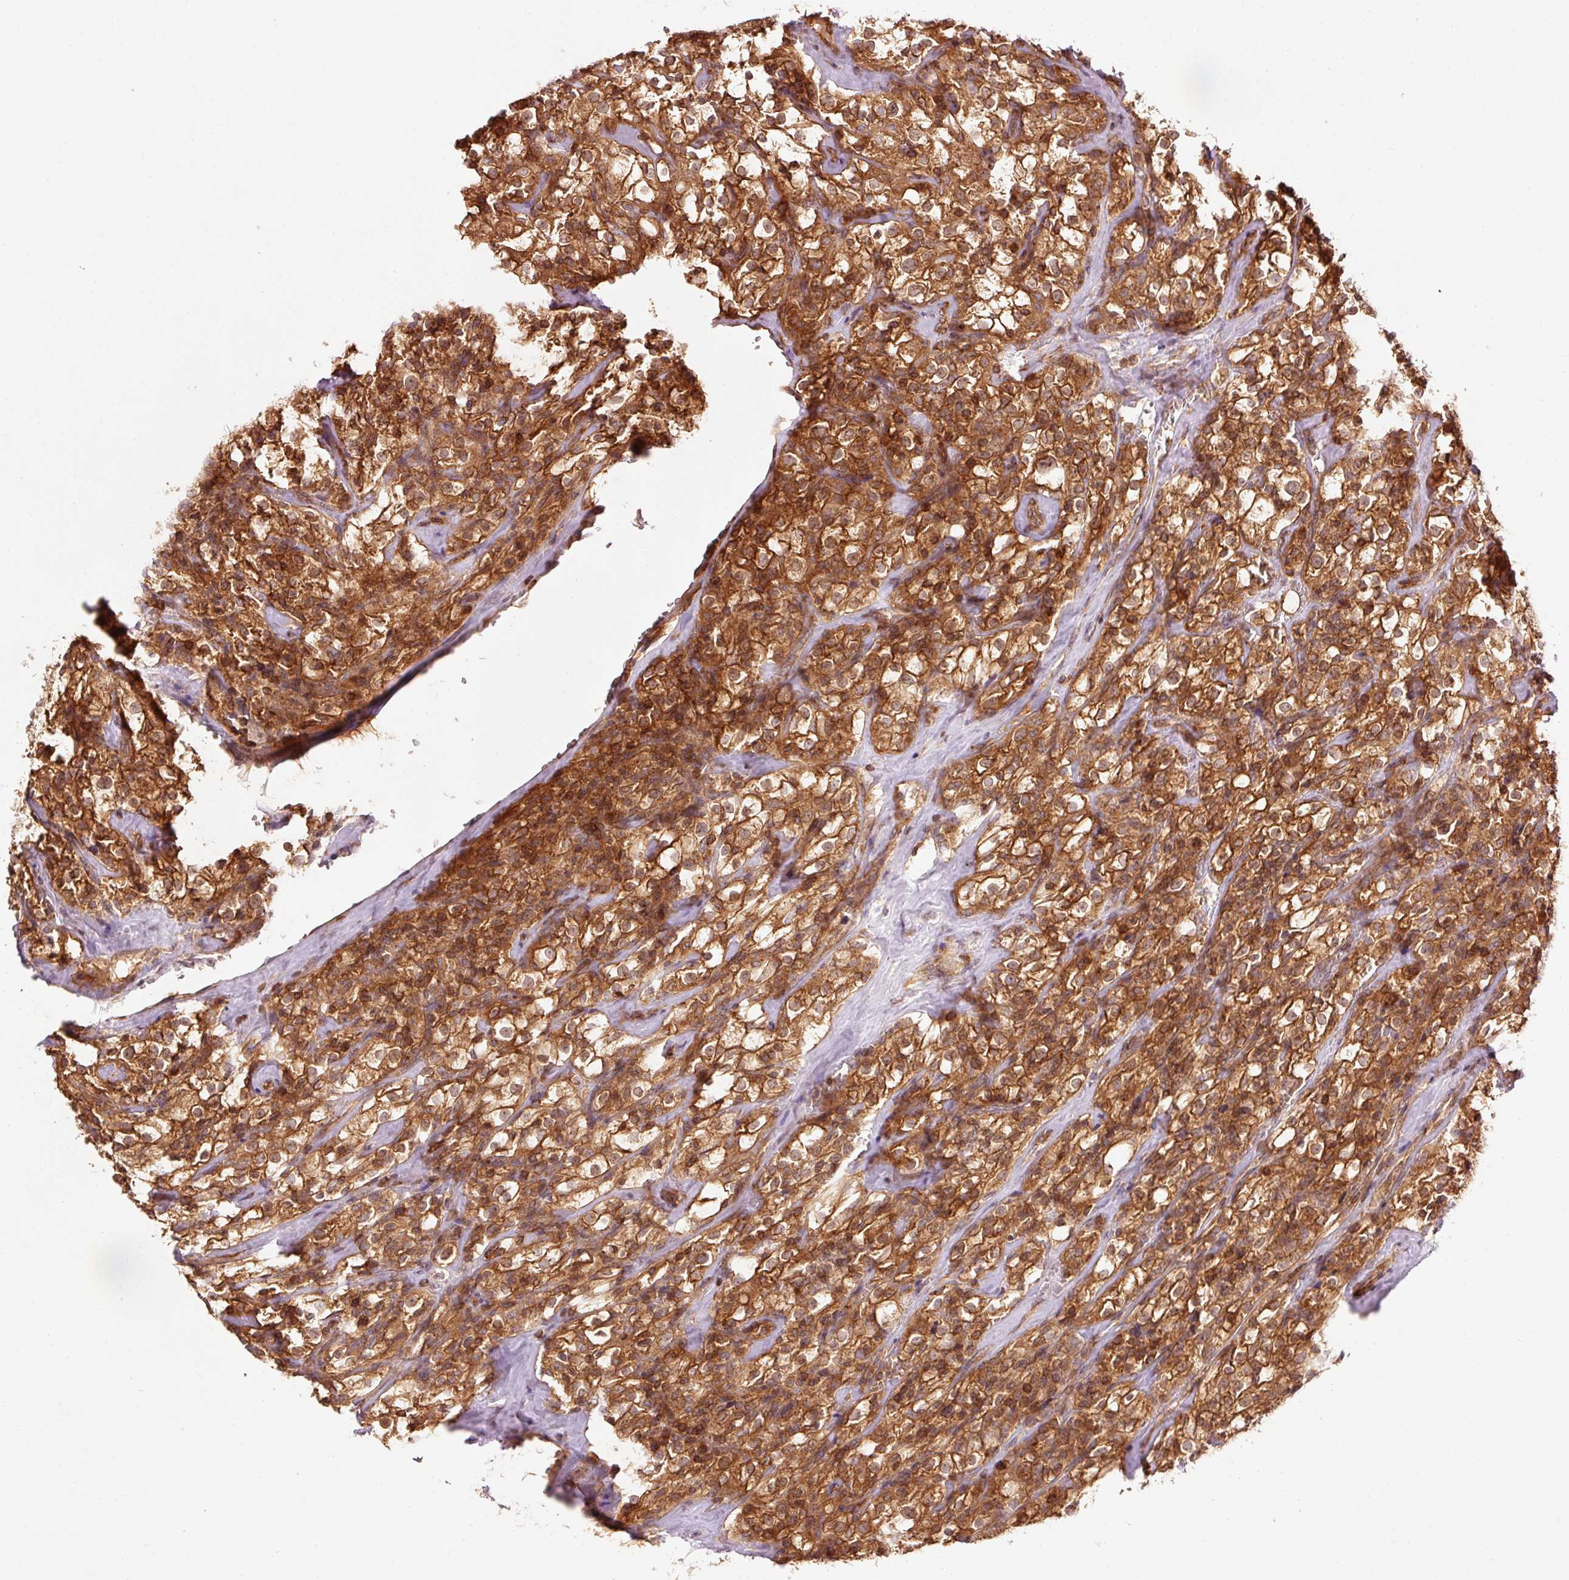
{"staining": {"intensity": "strong", "quantity": ">75%", "location": "cytoplasmic/membranous"}, "tissue": "renal cancer", "cell_type": "Tumor cells", "image_type": "cancer", "snomed": [{"axis": "morphology", "description": "Adenocarcinoma, NOS"}, {"axis": "topography", "description": "Kidney"}], "caption": "This image displays IHC staining of human renal cancer, with high strong cytoplasmic/membranous staining in about >75% of tumor cells.", "gene": "PDAP1", "patient": {"sex": "female", "age": 74}}